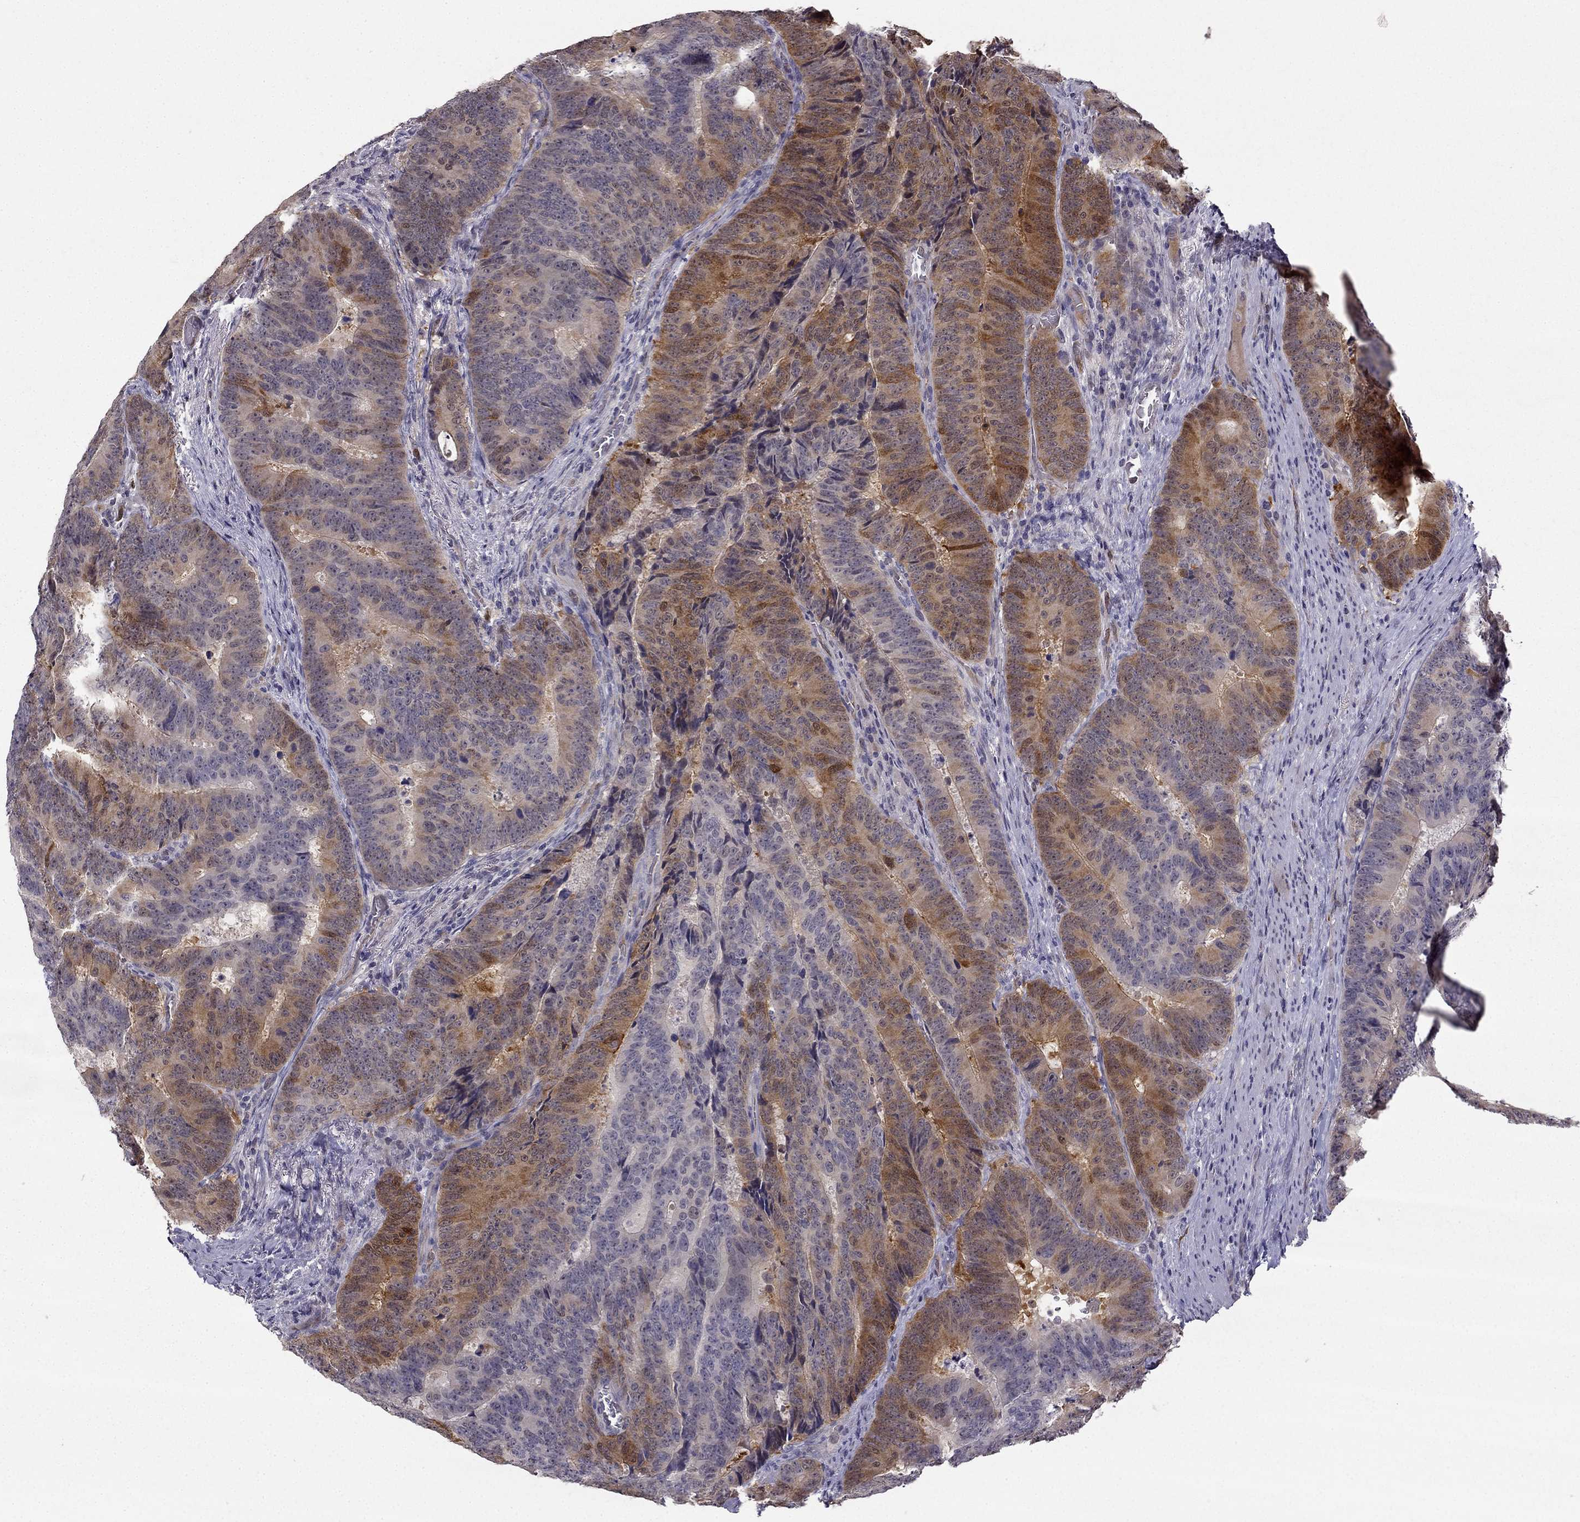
{"staining": {"intensity": "moderate", "quantity": "<25%", "location": "cytoplasmic/membranous"}, "tissue": "colorectal cancer", "cell_type": "Tumor cells", "image_type": "cancer", "snomed": [{"axis": "morphology", "description": "Adenocarcinoma, NOS"}, {"axis": "topography", "description": "Colon"}], "caption": "Protein staining demonstrates moderate cytoplasmic/membranous positivity in about <25% of tumor cells in colorectal cancer.", "gene": "NQO1", "patient": {"sex": "female", "age": 82}}